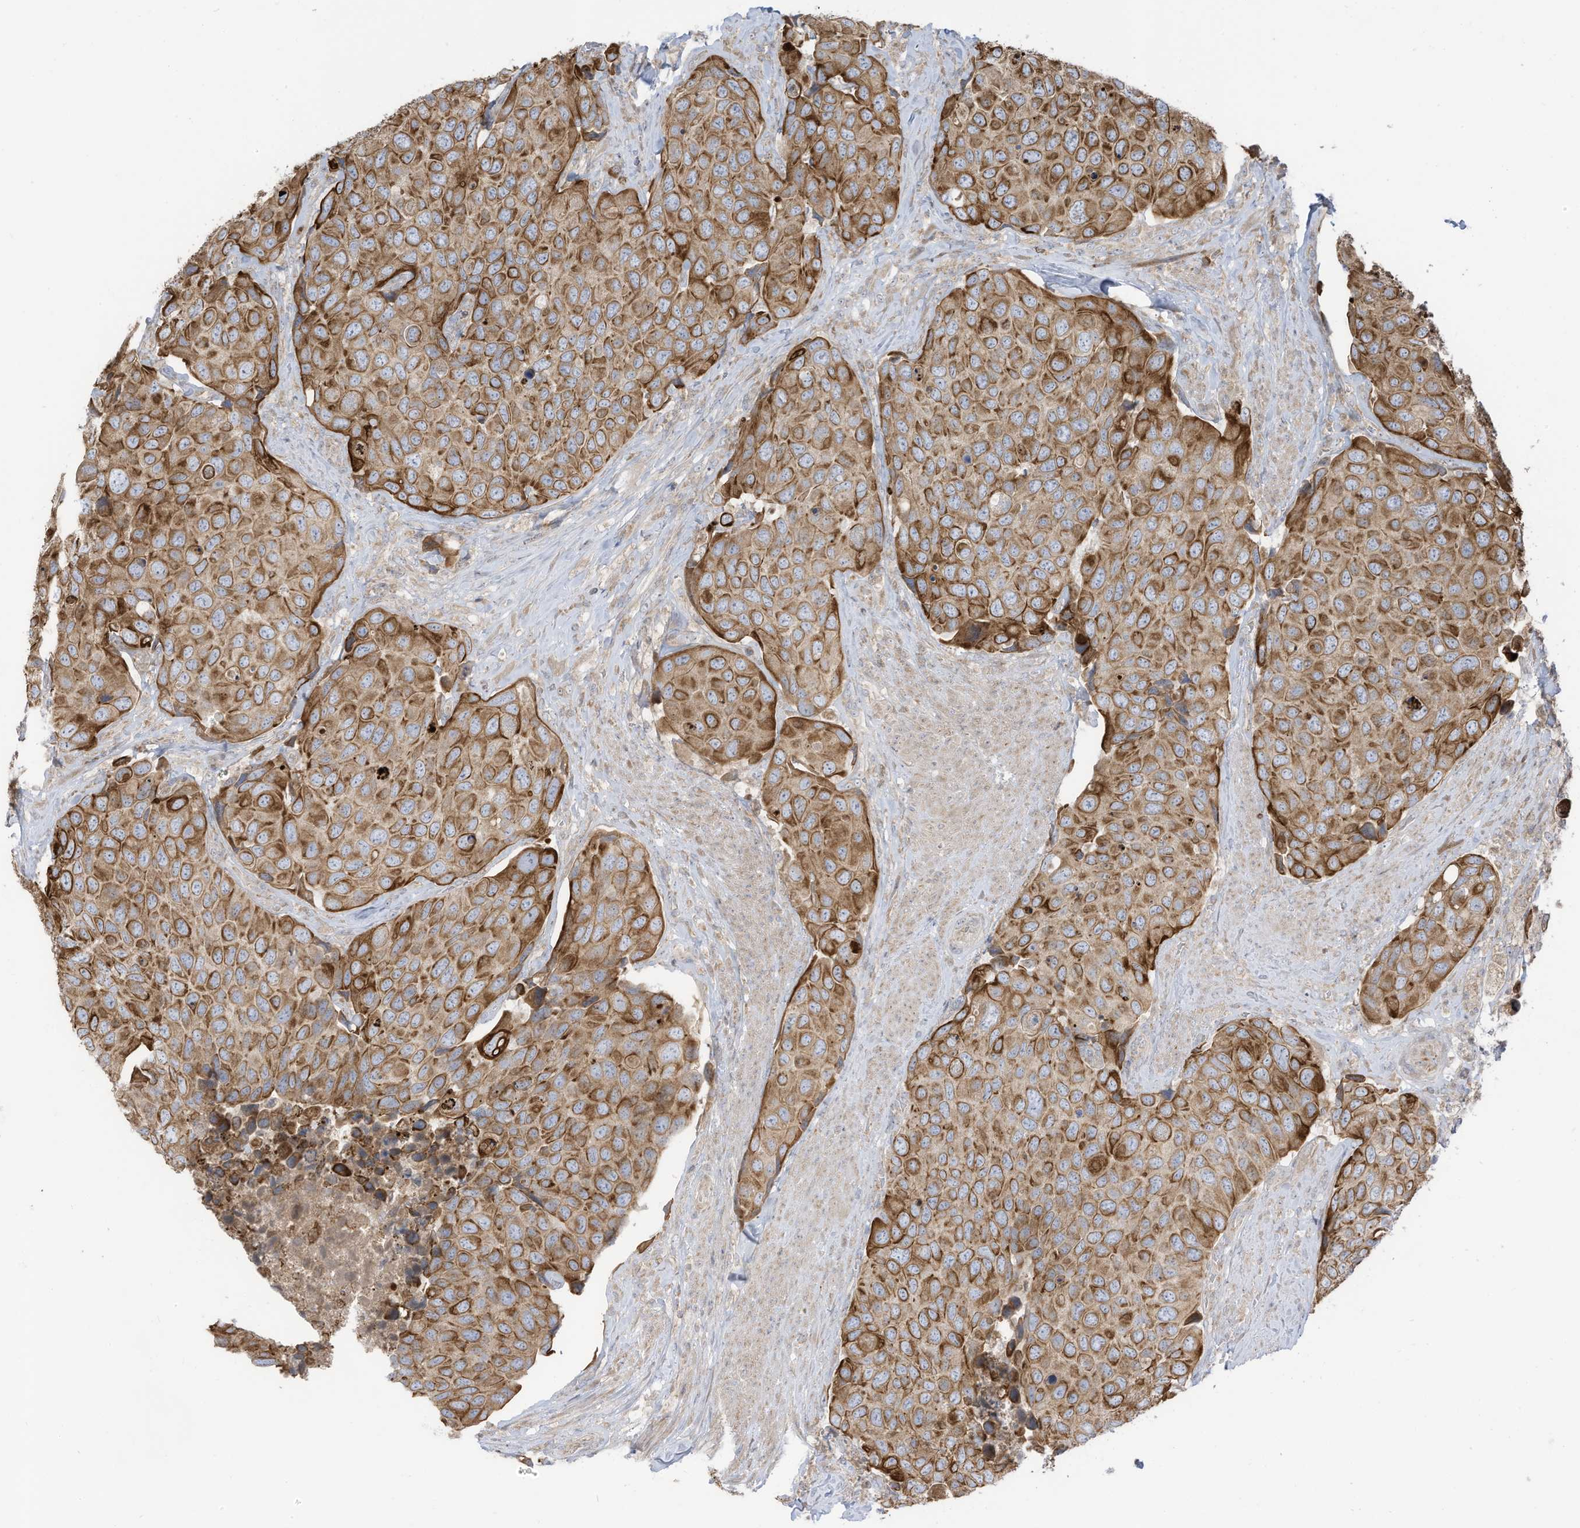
{"staining": {"intensity": "moderate", "quantity": ">75%", "location": "cytoplasmic/membranous"}, "tissue": "urothelial cancer", "cell_type": "Tumor cells", "image_type": "cancer", "snomed": [{"axis": "morphology", "description": "Urothelial carcinoma, High grade"}, {"axis": "topography", "description": "Urinary bladder"}], "caption": "High-grade urothelial carcinoma was stained to show a protein in brown. There is medium levels of moderate cytoplasmic/membranous expression in approximately >75% of tumor cells.", "gene": "CGAS", "patient": {"sex": "male", "age": 74}}